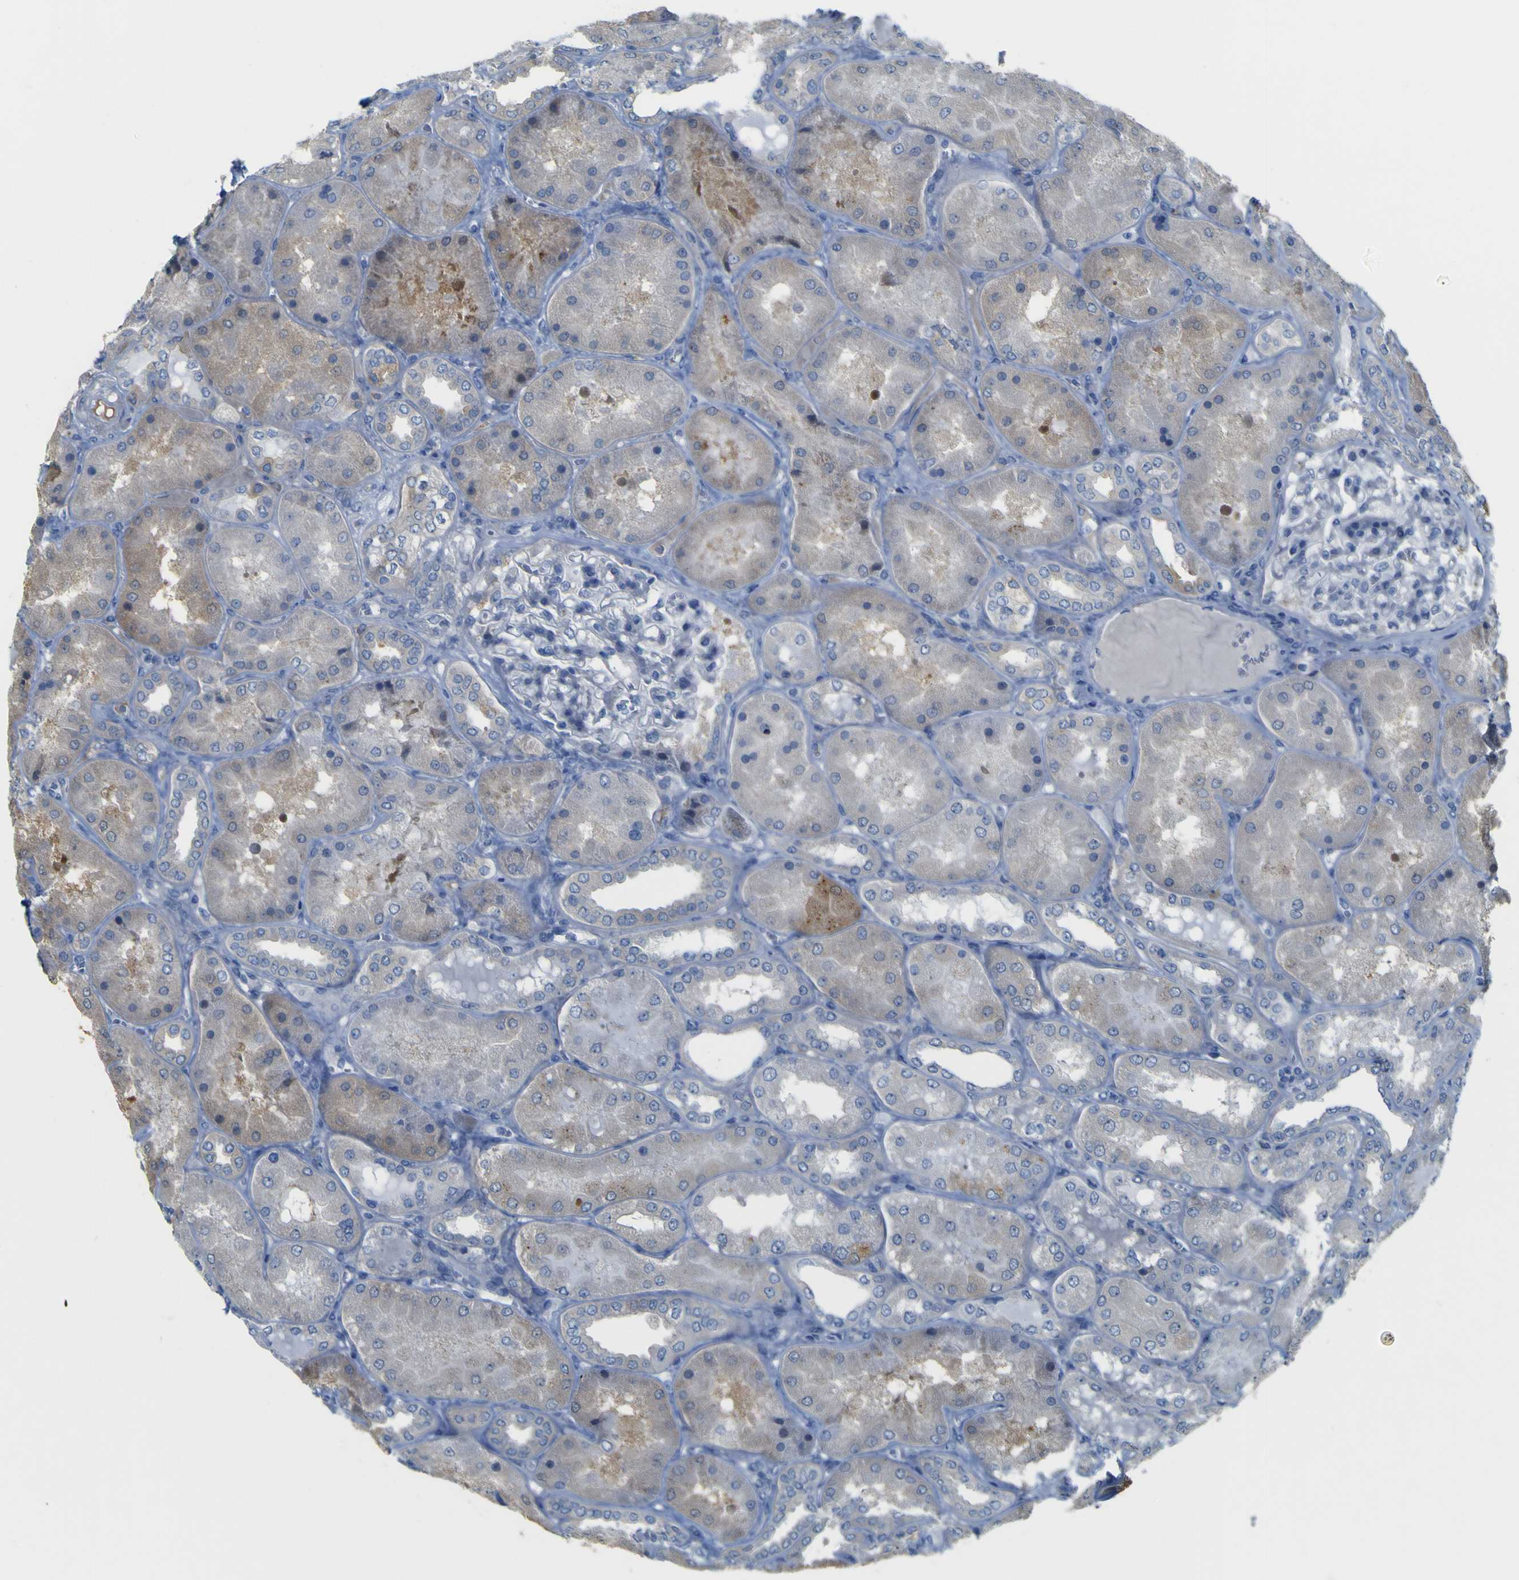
{"staining": {"intensity": "negative", "quantity": "none", "location": "none"}, "tissue": "kidney", "cell_type": "Cells in glomeruli", "image_type": "normal", "snomed": [{"axis": "morphology", "description": "Normal tissue, NOS"}, {"axis": "topography", "description": "Kidney"}], "caption": "This is an immunohistochemistry image of normal kidney. There is no staining in cells in glomeruli.", "gene": "MYEOV", "patient": {"sex": "female", "age": 56}}